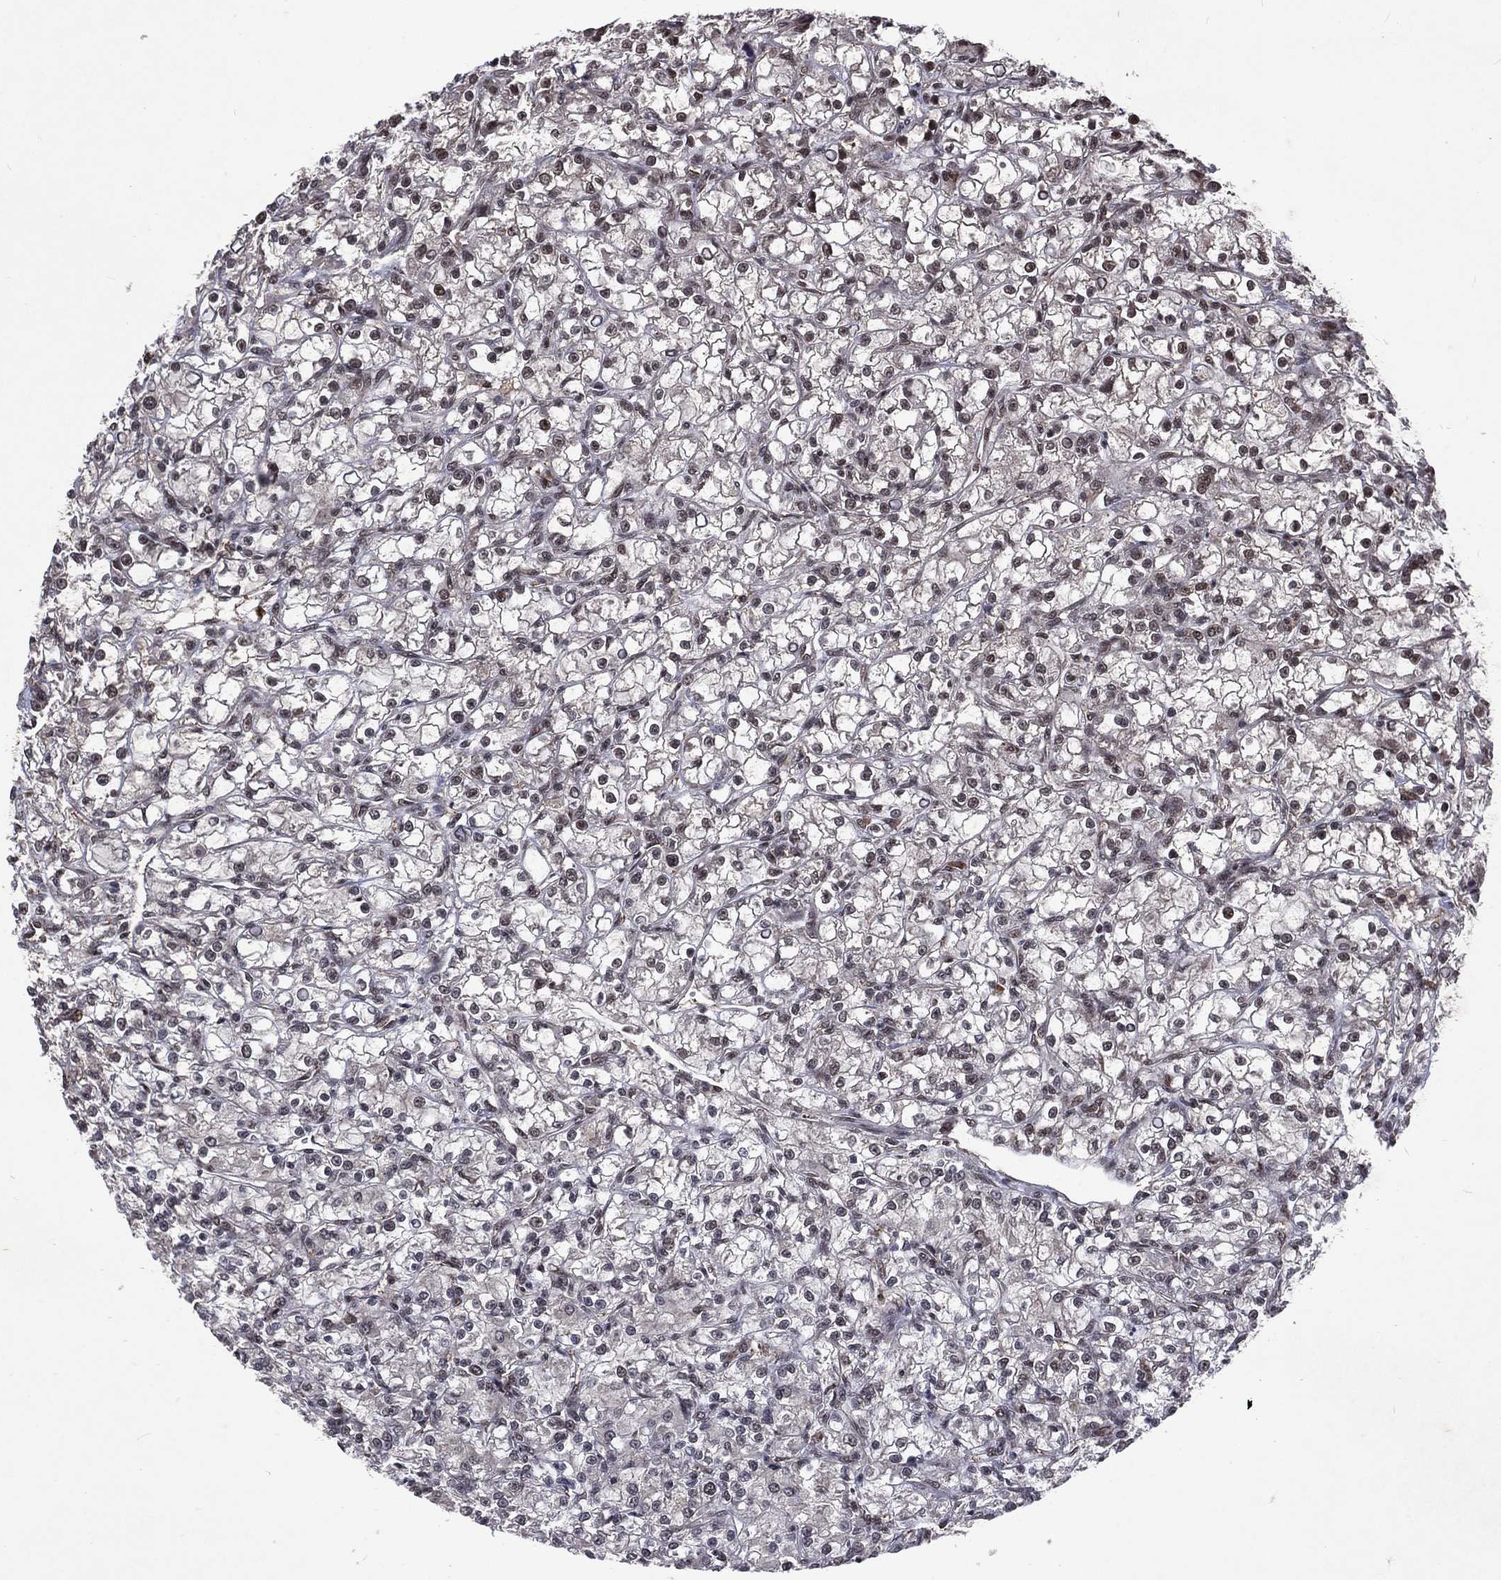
{"staining": {"intensity": "negative", "quantity": "none", "location": "none"}, "tissue": "renal cancer", "cell_type": "Tumor cells", "image_type": "cancer", "snomed": [{"axis": "morphology", "description": "Adenocarcinoma, NOS"}, {"axis": "topography", "description": "Kidney"}], "caption": "IHC micrograph of adenocarcinoma (renal) stained for a protein (brown), which shows no expression in tumor cells.", "gene": "DMAP1", "patient": {"sex": "female", "age": 59}}